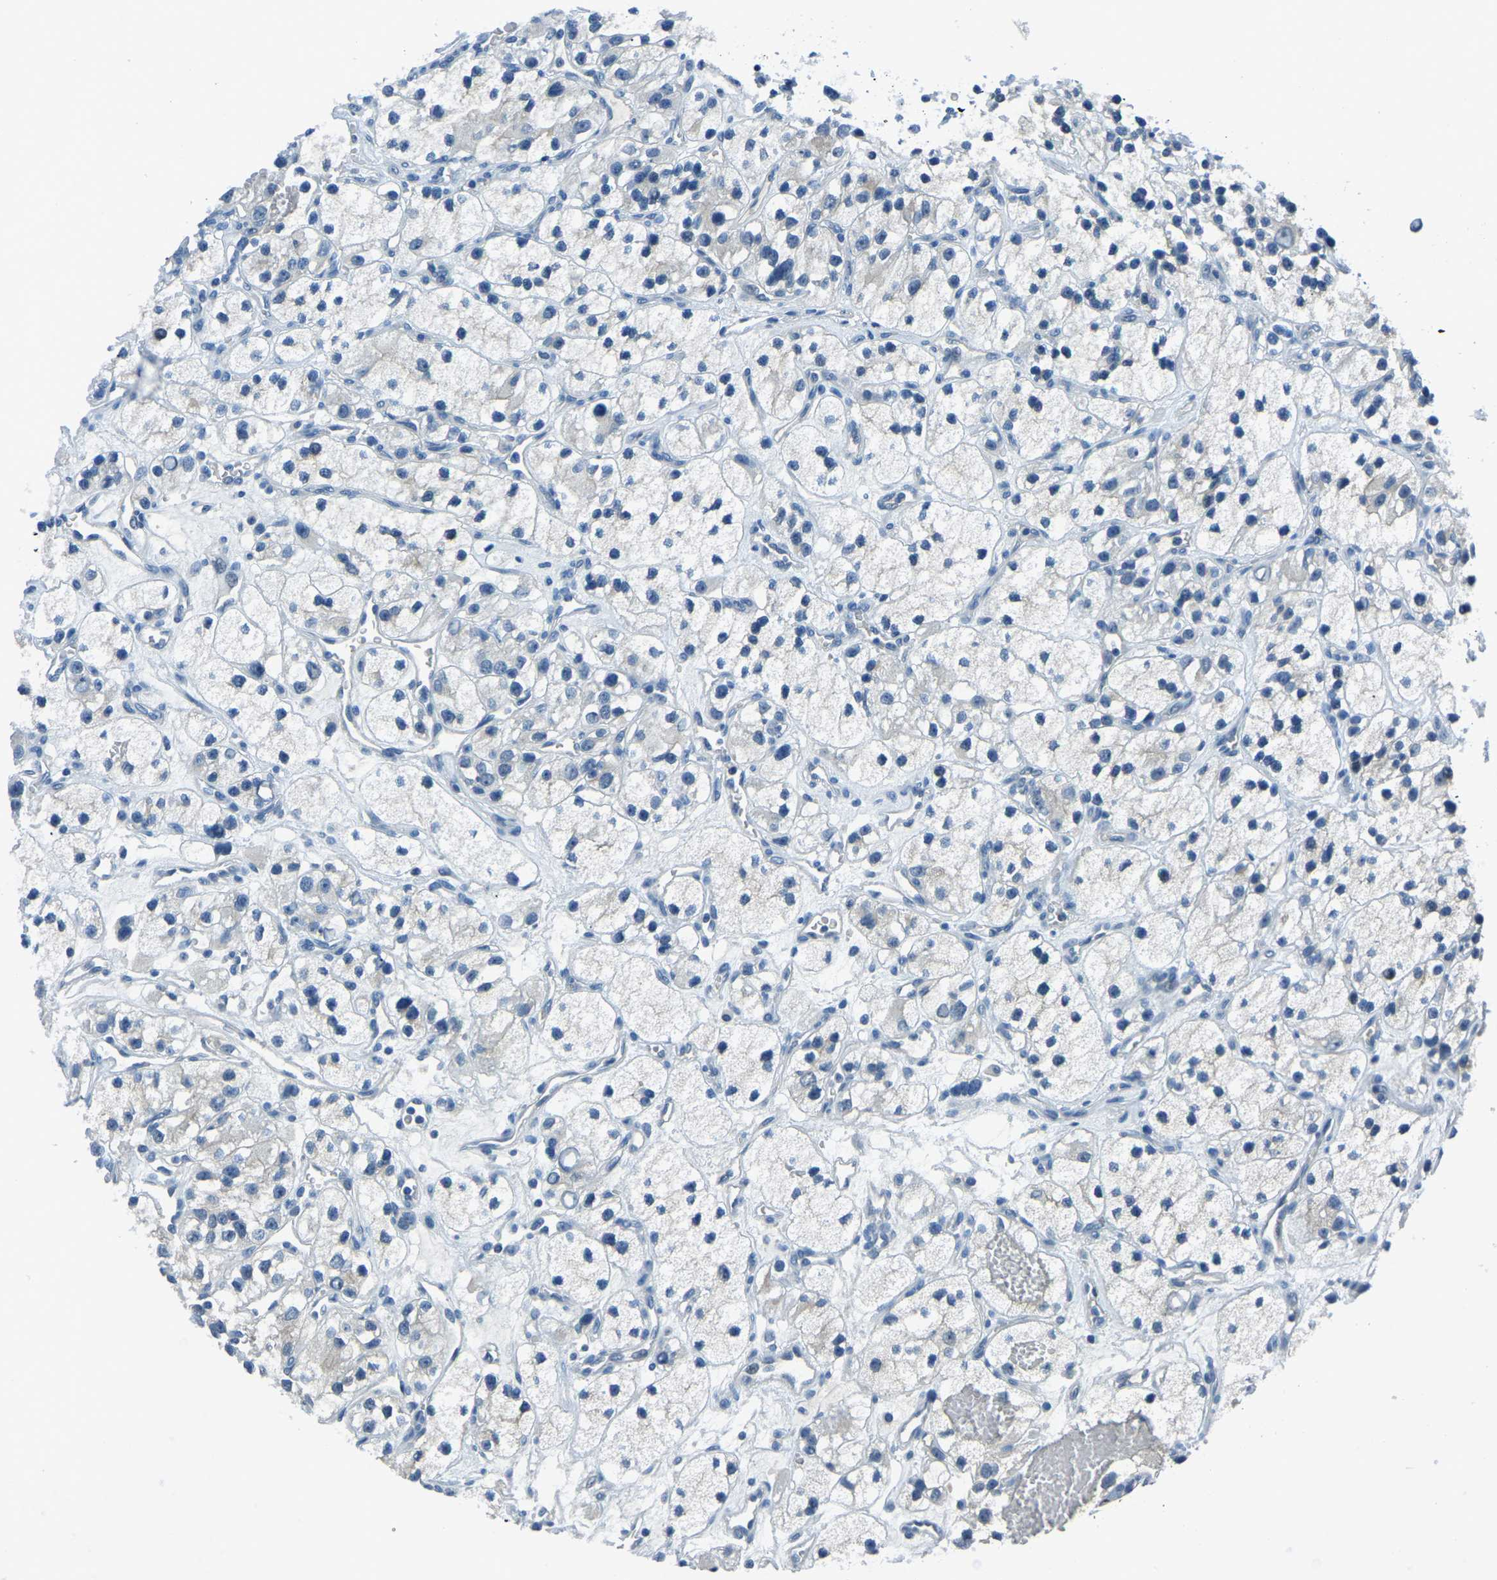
{"staining": {"intensity": "negative", "quantity": "none", "location": "none"}, "tissue": "renal cancer", "cell_type": "Tumor cells", "image_type": "cancer", "snomed": [{"axis": "morphology", "description": "Adenocarcinoma, NOS"}, {"axis": "topography", "description": "Kidney"}], "caption": "This is an IHC micrograph of human adenocarcinoma (renal). There is no positivity in tumor cells.", "gene": "RRP1", "patient": {"sex": "female", "age": 57}}